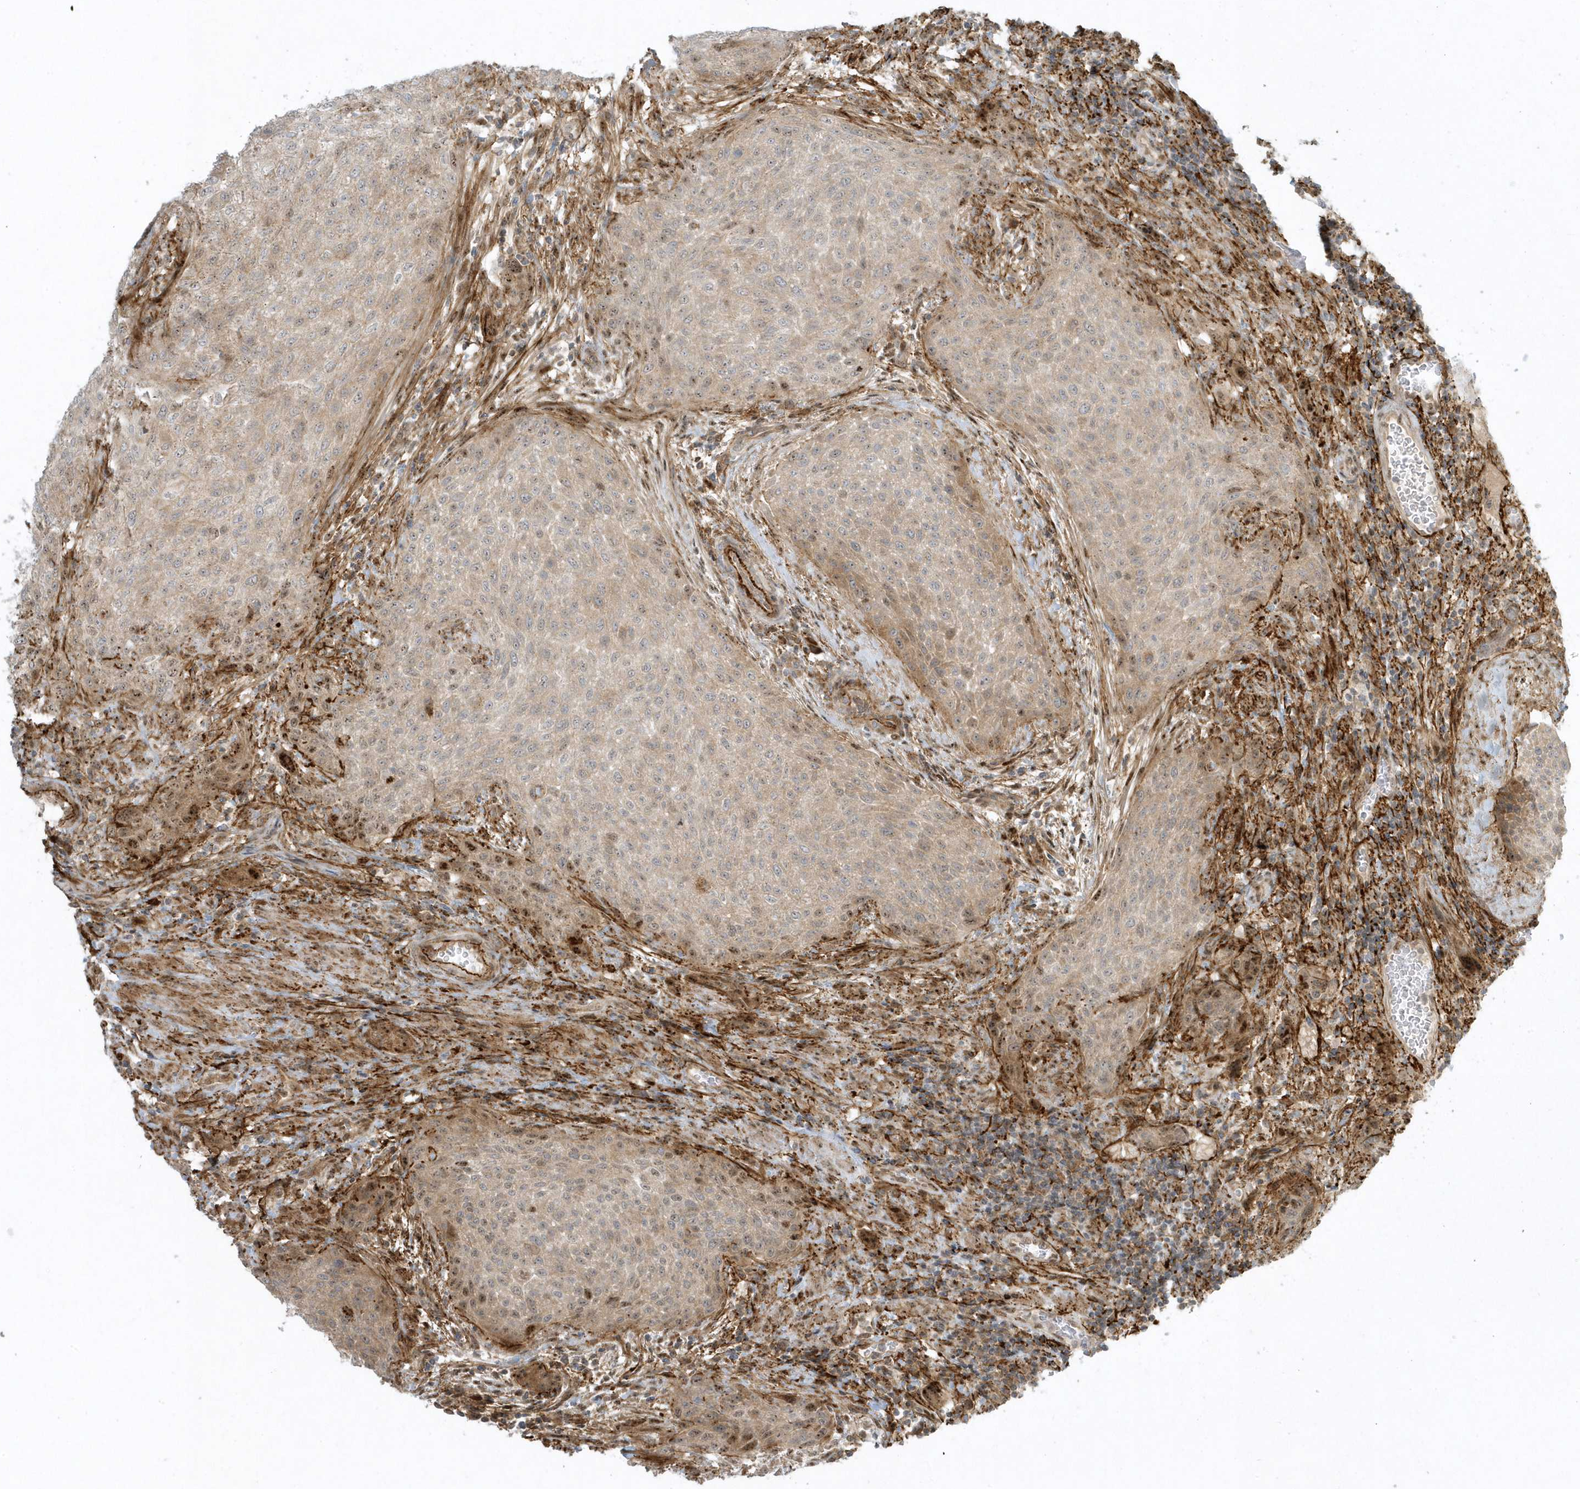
{"staining": {"intensity": "moderate", "quantity": "<25%", "location": "cytoplasmic/membranous,nuclear"}, "tissue": "urothelial cancer", "cell_type": "Tumor cells", "image_type": "cancer", "snomed": [{"axis": "morphology", "description": "Urothelial carcinoma, High grade"}, {"axis": "topography", "description": "Urinary bladder"}], "caption": "Tumor cells demonstrate low levels of moderate cytoplasmic/membranous and nuclear staining in about <25% of cells in urothelial cancer.", "gene": "MASP2", "patient": {"sex": "male", "age": 35}}